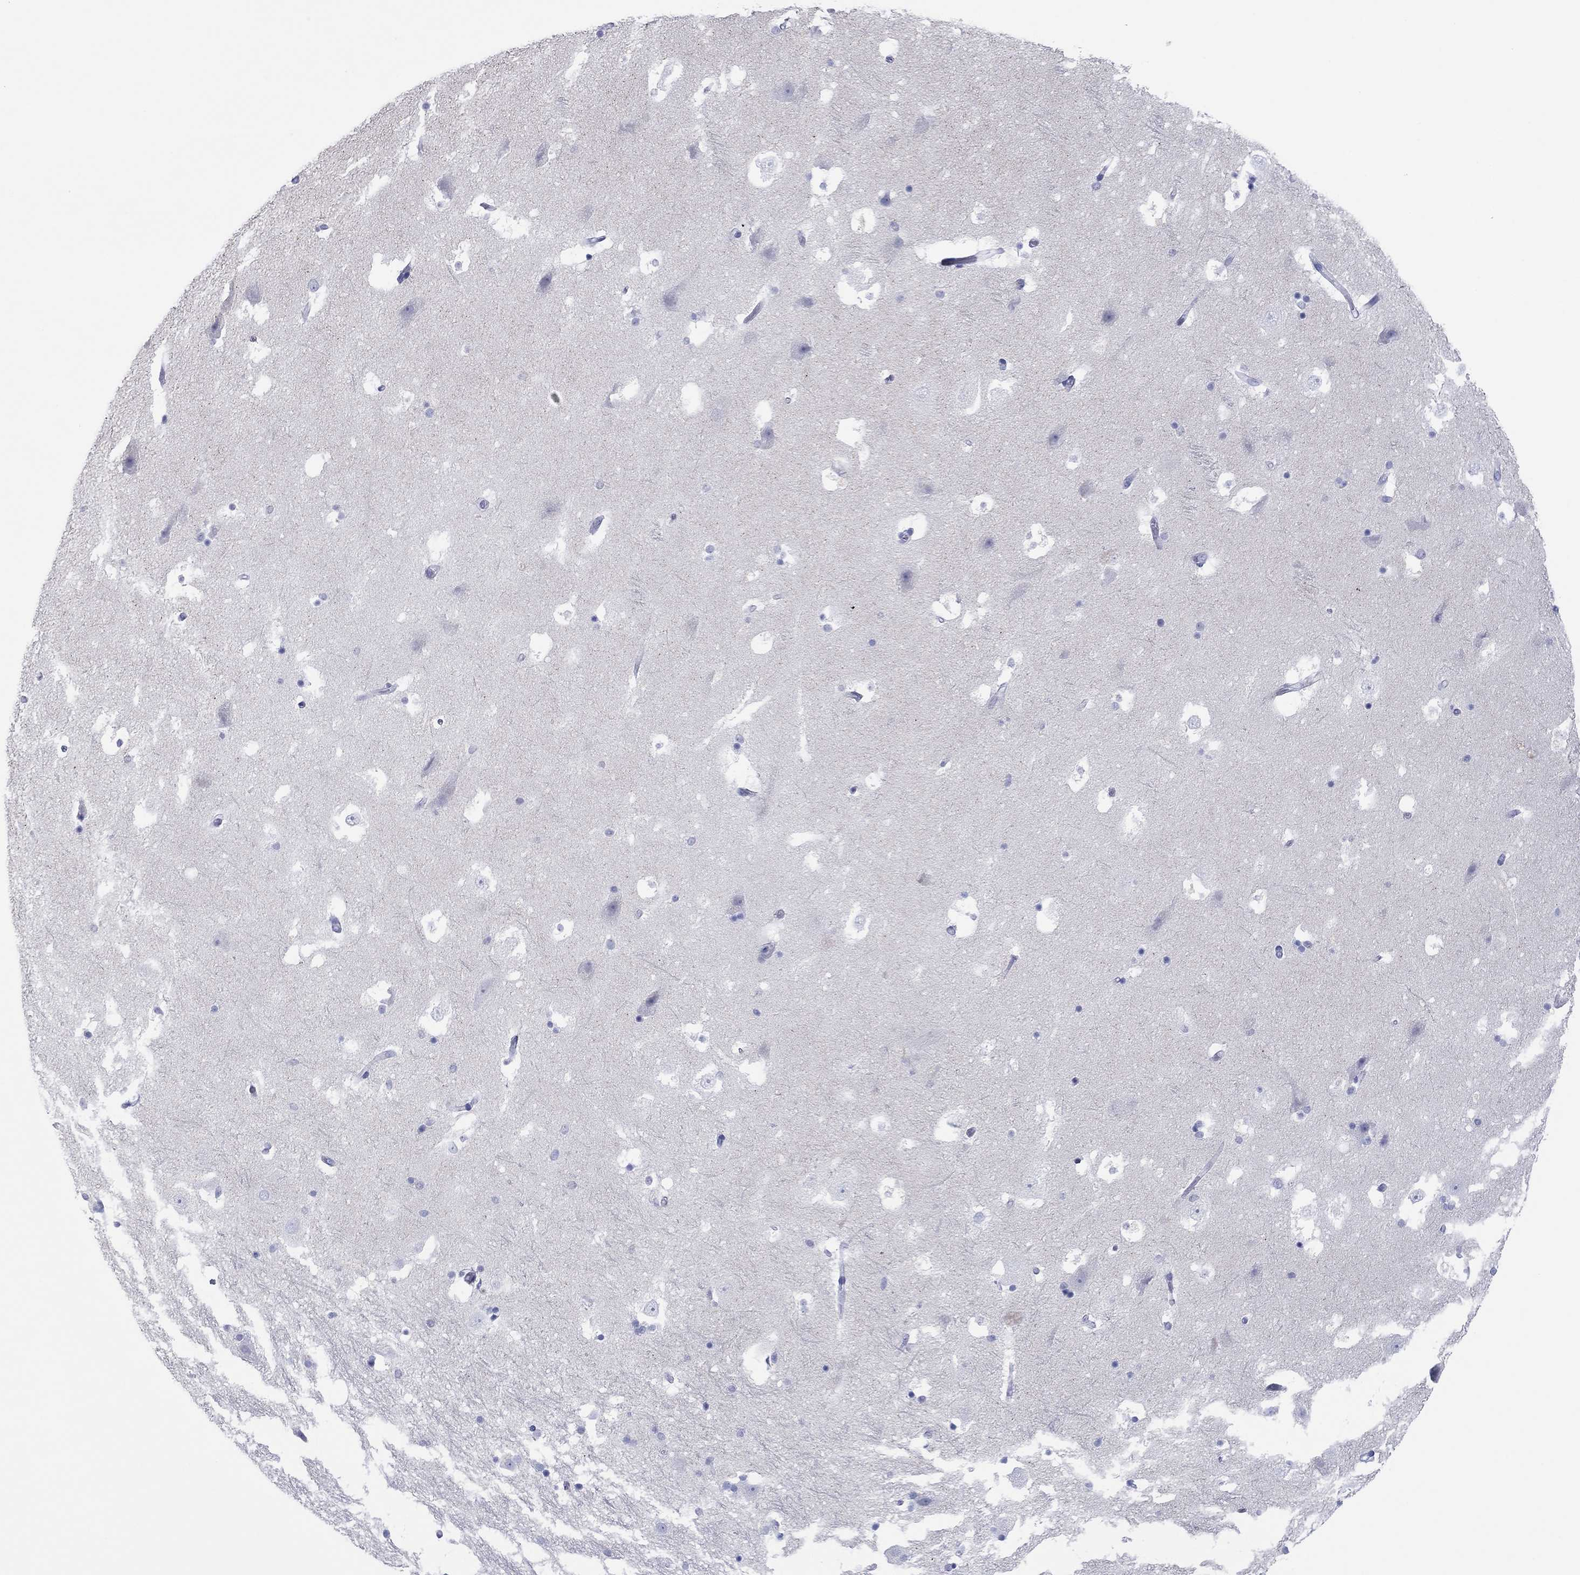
{"staining": {"intensity": "negative", "quantity": "none", "location": "none"}, "tissue": "hippocampus", "cell_type": "Glial cells", "image_type": "normal", "snomed": [{"axis": "morphology", "description": "Normal tissue, NOS"}, {"axis": "topography", "description": "Hippocampus"}], "caption": "IHC of unremarkable human hippocampus exhibits no expression in glial cells.", "gene": "MAGEB6", "patient": {"sex": "male", "age": 51}}